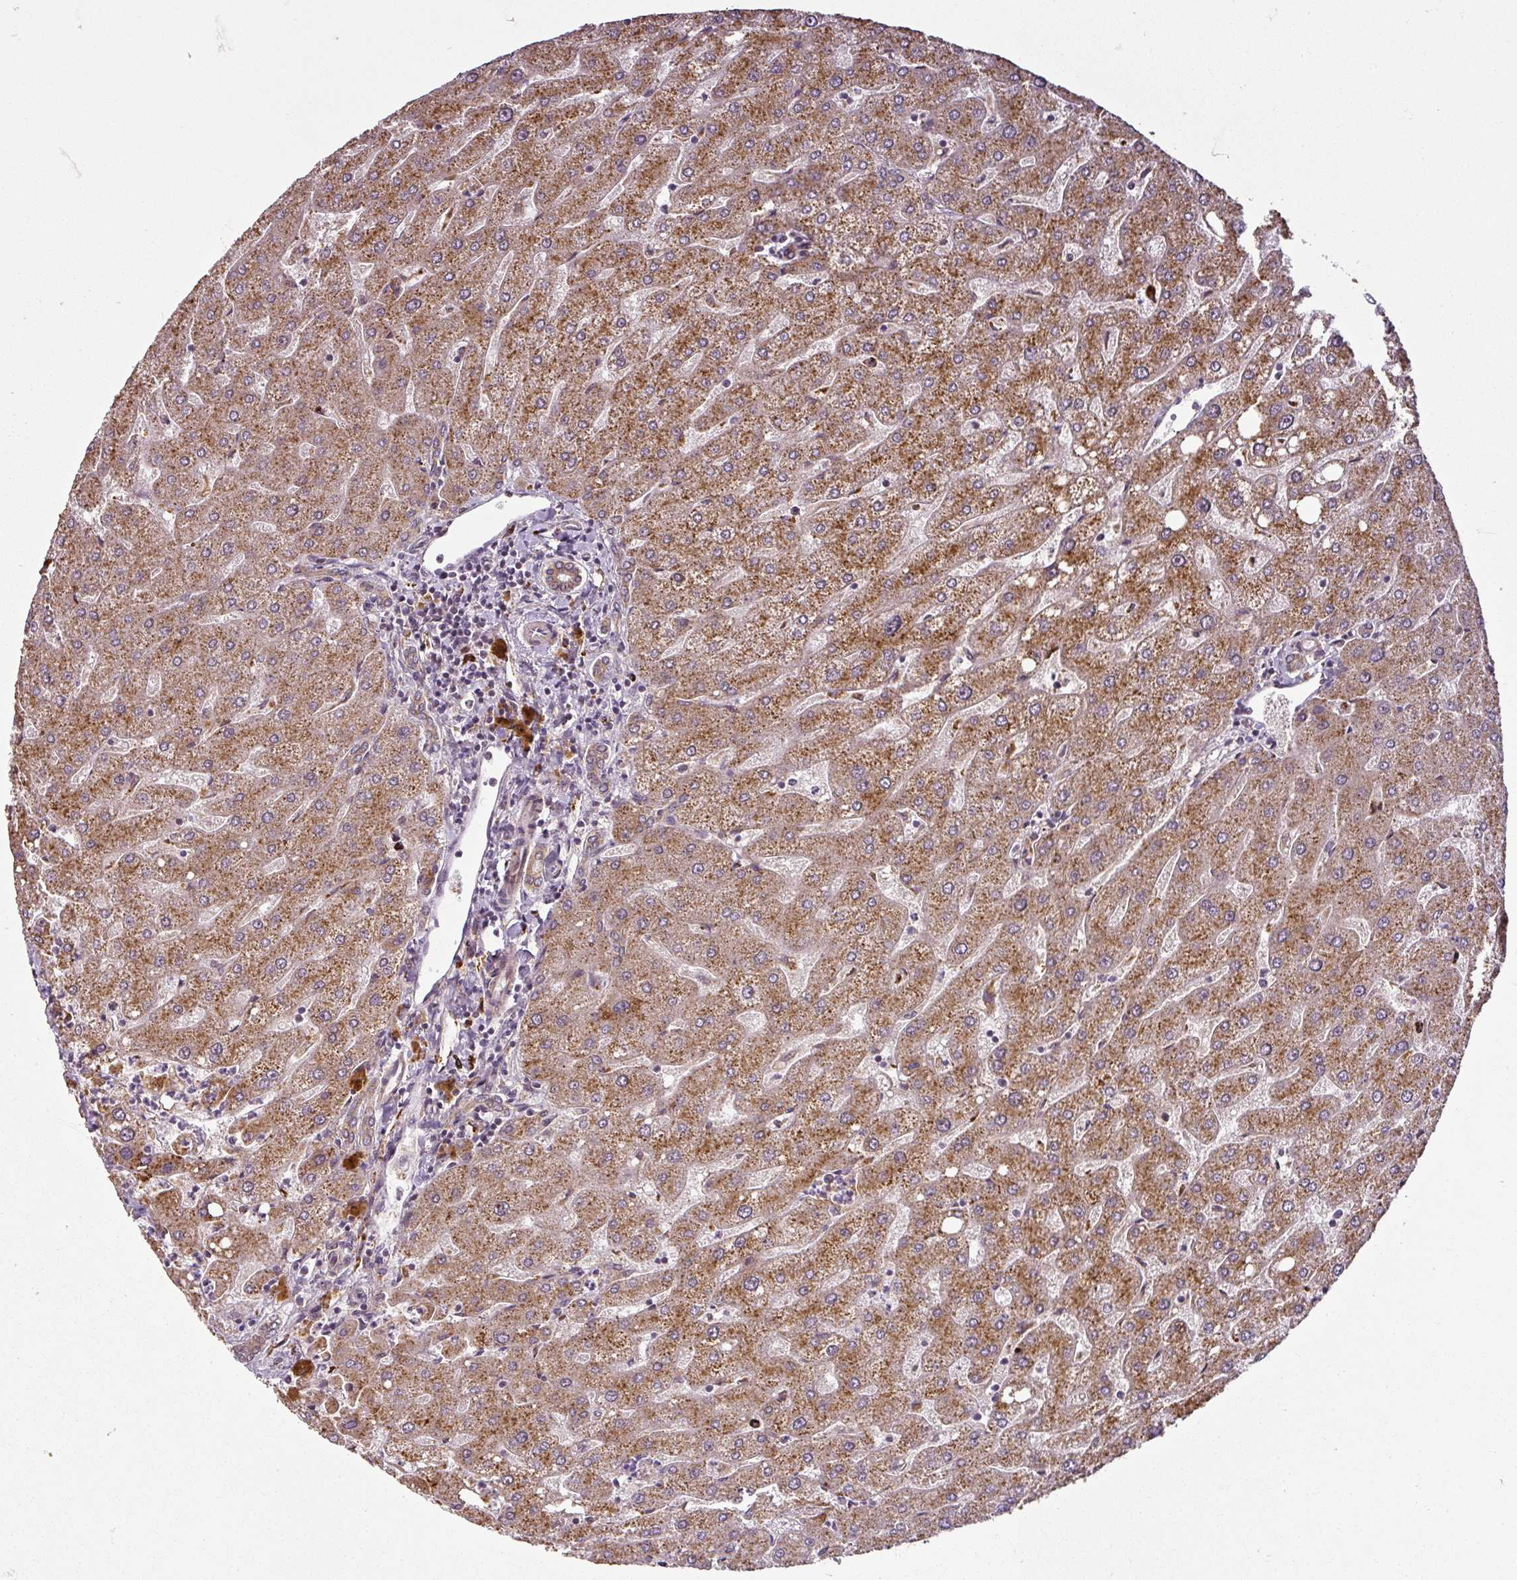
{"staining": {"intensity": "moderate", "quantity": ">75%", "location": "cytoplasmic/membranous"}, "tissue": "liver", "cell_type": "Cholangiocytes", "image_type": "normal", "snomed": [{"axis": "morphology", "description": "Normal tissue, NOS"}, {"axis": "topography", "description": "Liver"}], "caption": "Immunohistochemical staining of normal liver exhibits medium levels of moderate cytoplasmic/membranous positivity in approximately >75% of cholangiocytes. (Stains: DAB (3,3'-diaminobenzidine) in brown, nuclei in blue, Microscopy: brightfield microscopy at high magnification).", "gene": "DIMT1", "patient": {"sex": "male", "age": 67}}